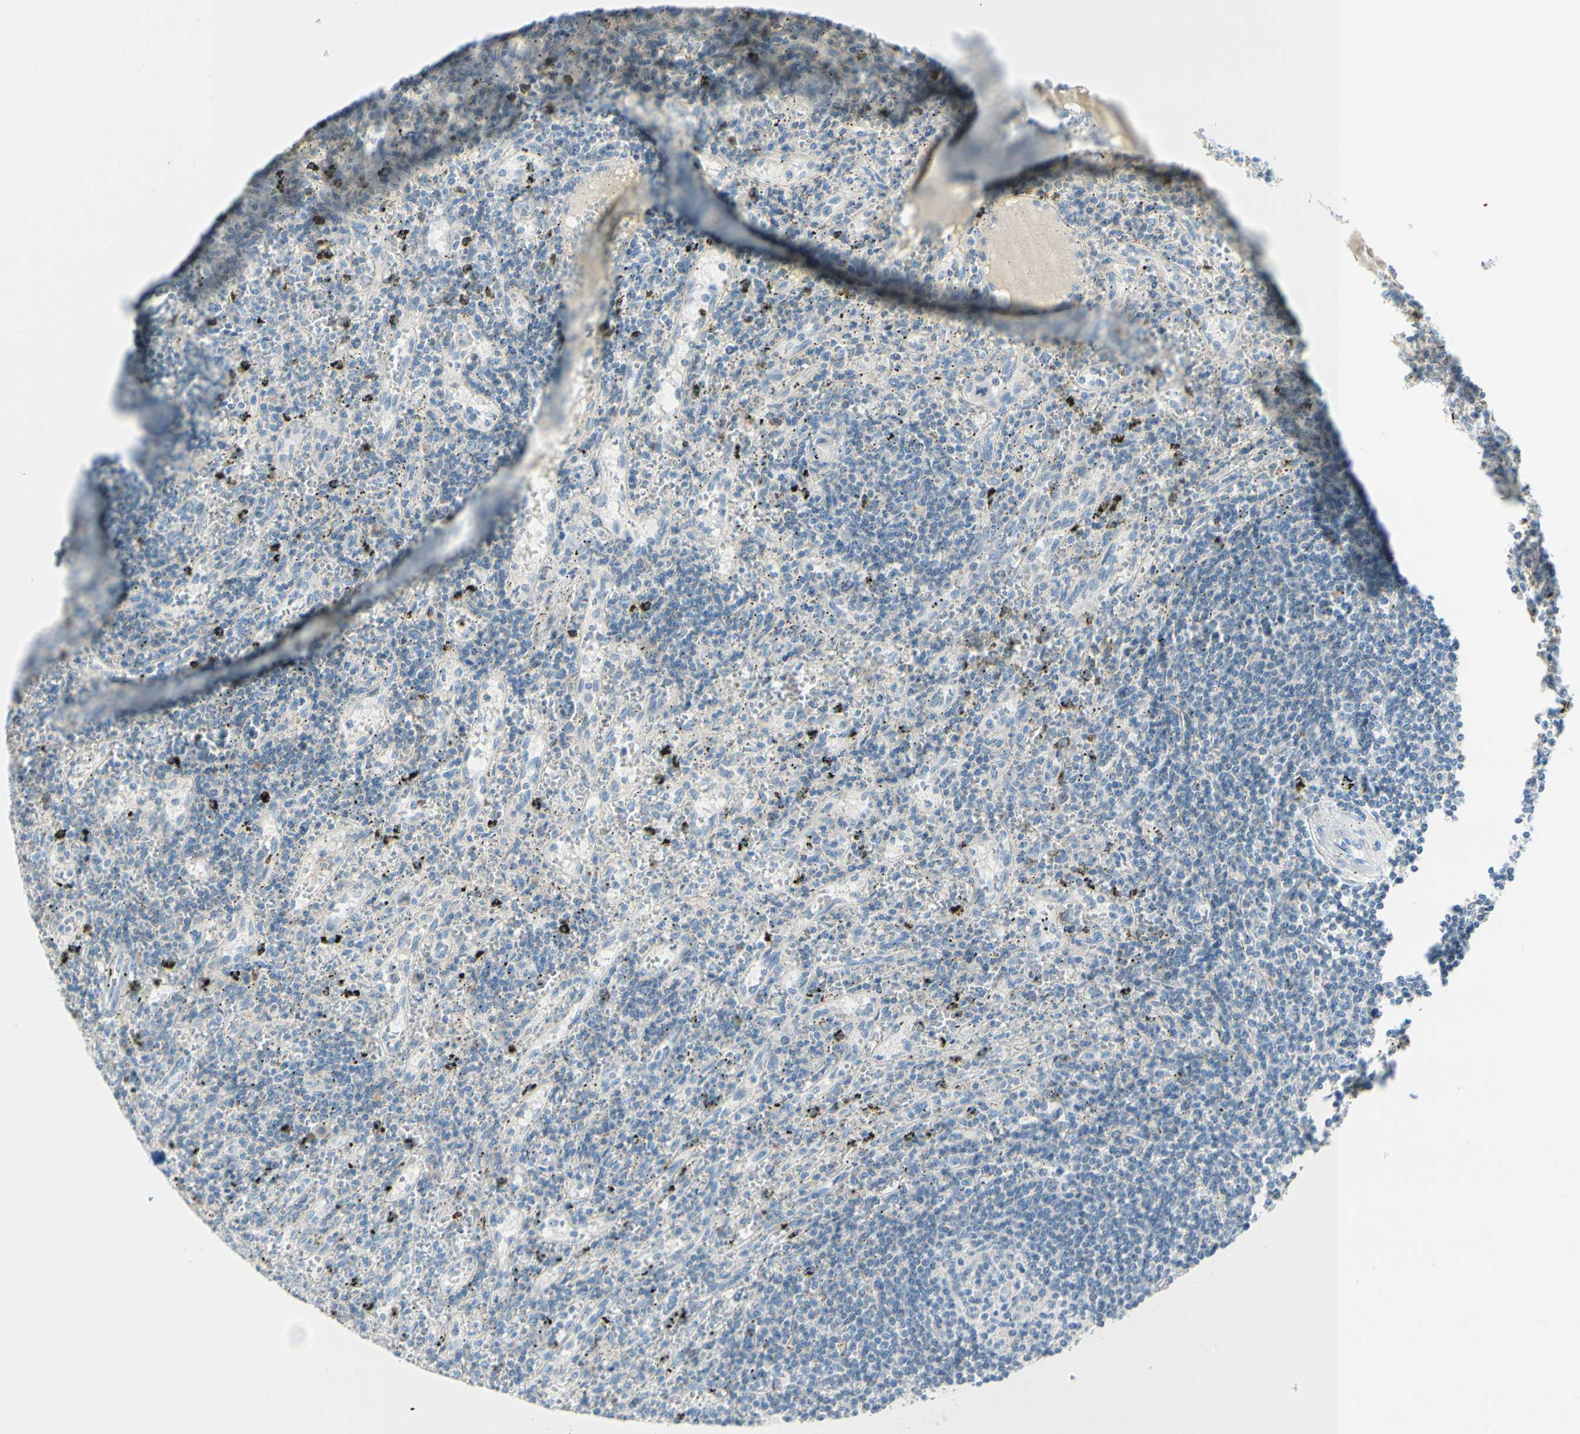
{"staining": {"intensity": "negative", "quantity": "none", "location": "none"}, "tissue": "lymphoma", "cell_type": "Tumor cells", "image_type": "cancer", "snomed": [{"axis": "morphology", "description": "Malignant lymphoma, non-Hodgkin's type, Low grade"}, {"axis": "topography", "description": "Spleen"}], "caption": "Immunohistochemical staining of lymphoma displays no significant expression in tumor cells.", "gene": "GALNT5", "patient": {"sex": "male", "age": 76}}